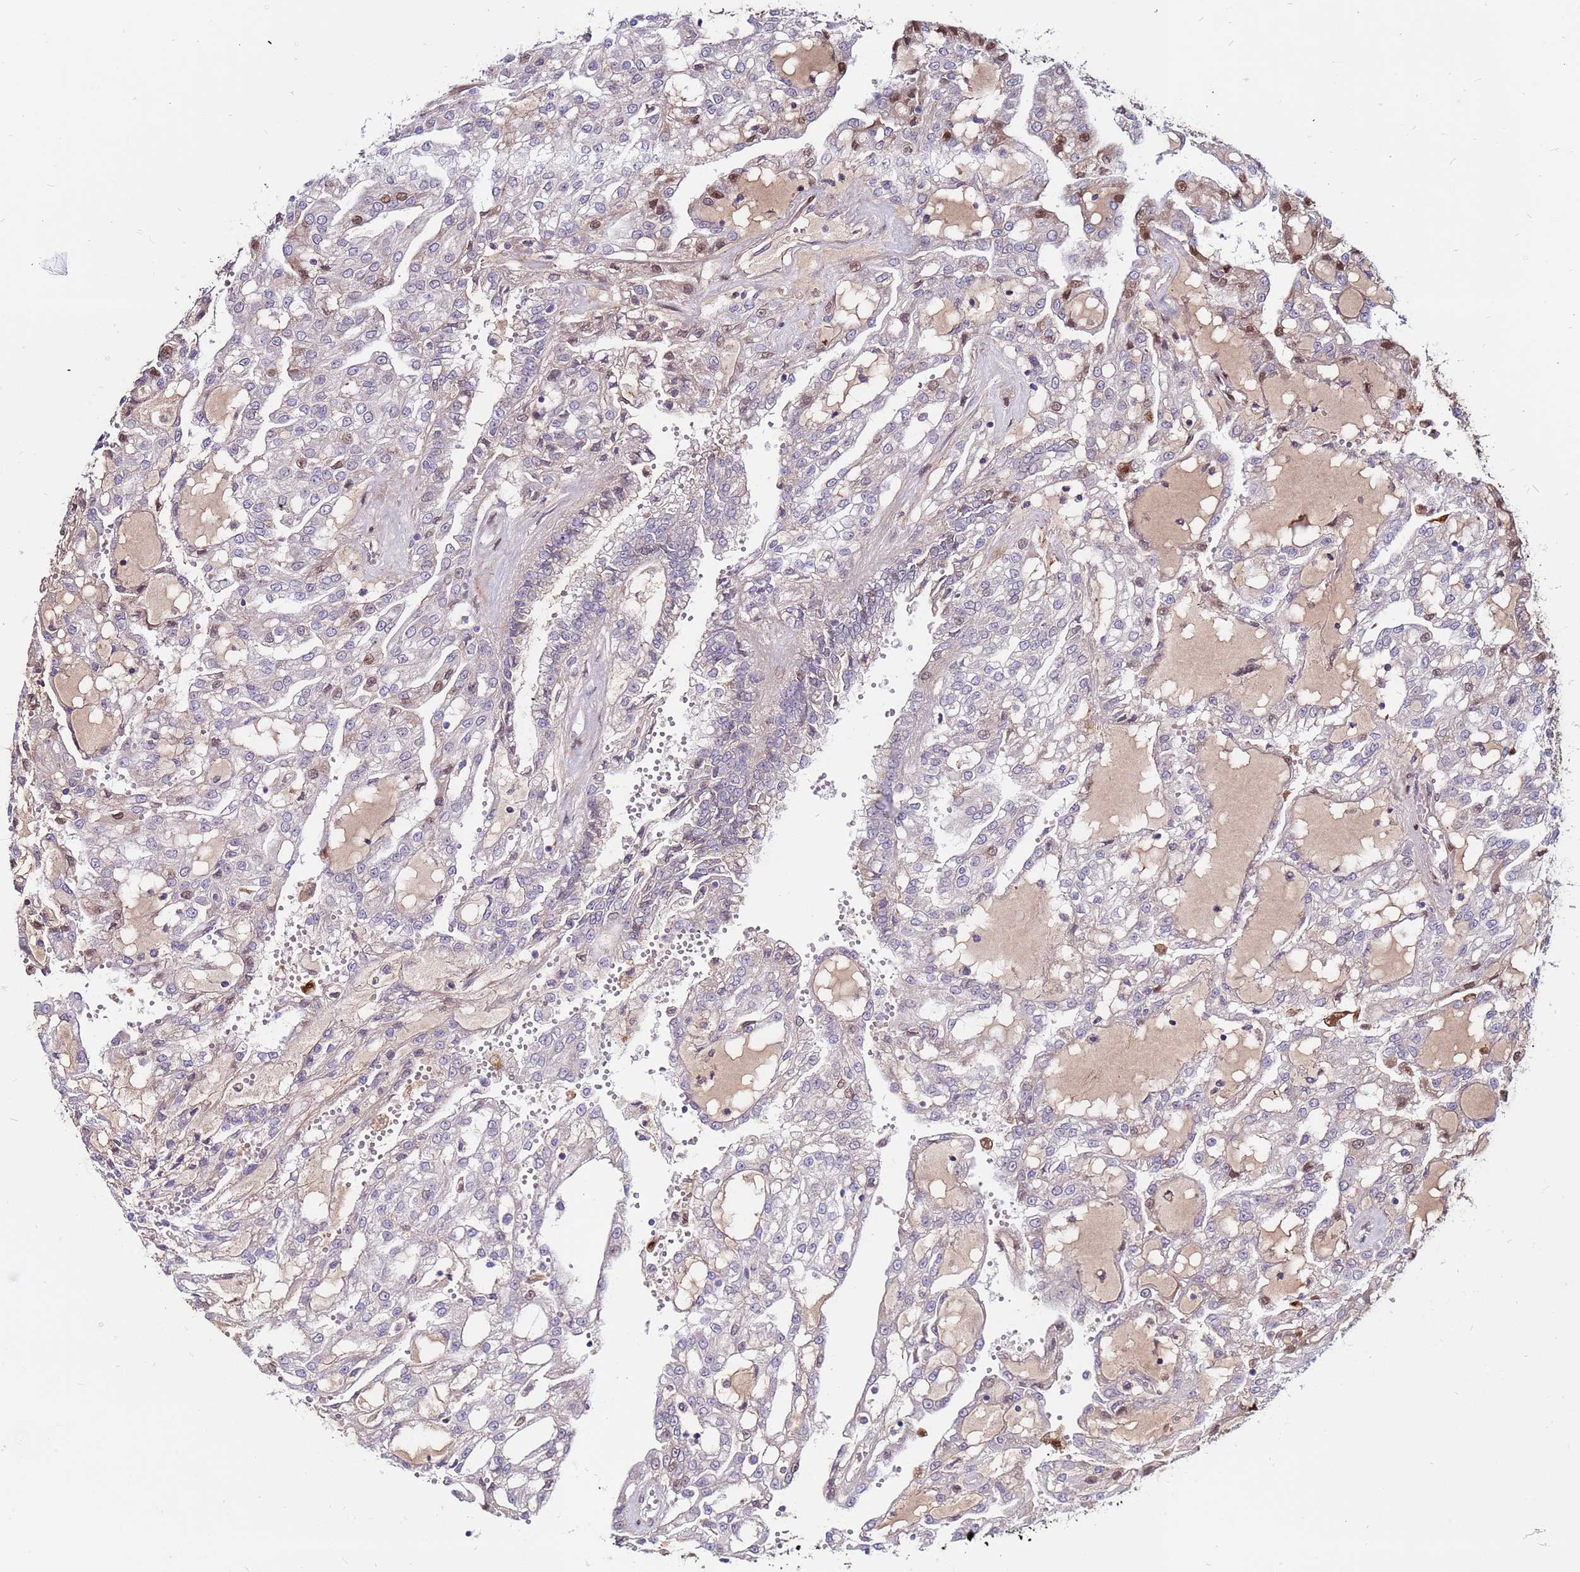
{"staining": {"intensity": "moderate", "quantity": "<25%", "location": "nuclear"}, "tissue": "renal cancer", "cell_type": "Tumor cells", "image_type": "cancer", "snomed": [{"axis": "morphology", "description": "Adenocarcinoma, NOS"}, {"axis": "topography", "description": "Kidney"}], "caption": "Immunohistochemistry (IHC) photomicrograph of renal cancer (adenocarcinoma) stained for a protein (brown), which shows low levels of moderate nuclear positivity in approximately <25% of tumor cells.", "gene": "CCDC71", "patient": {"sex": "male", "age": 63}}